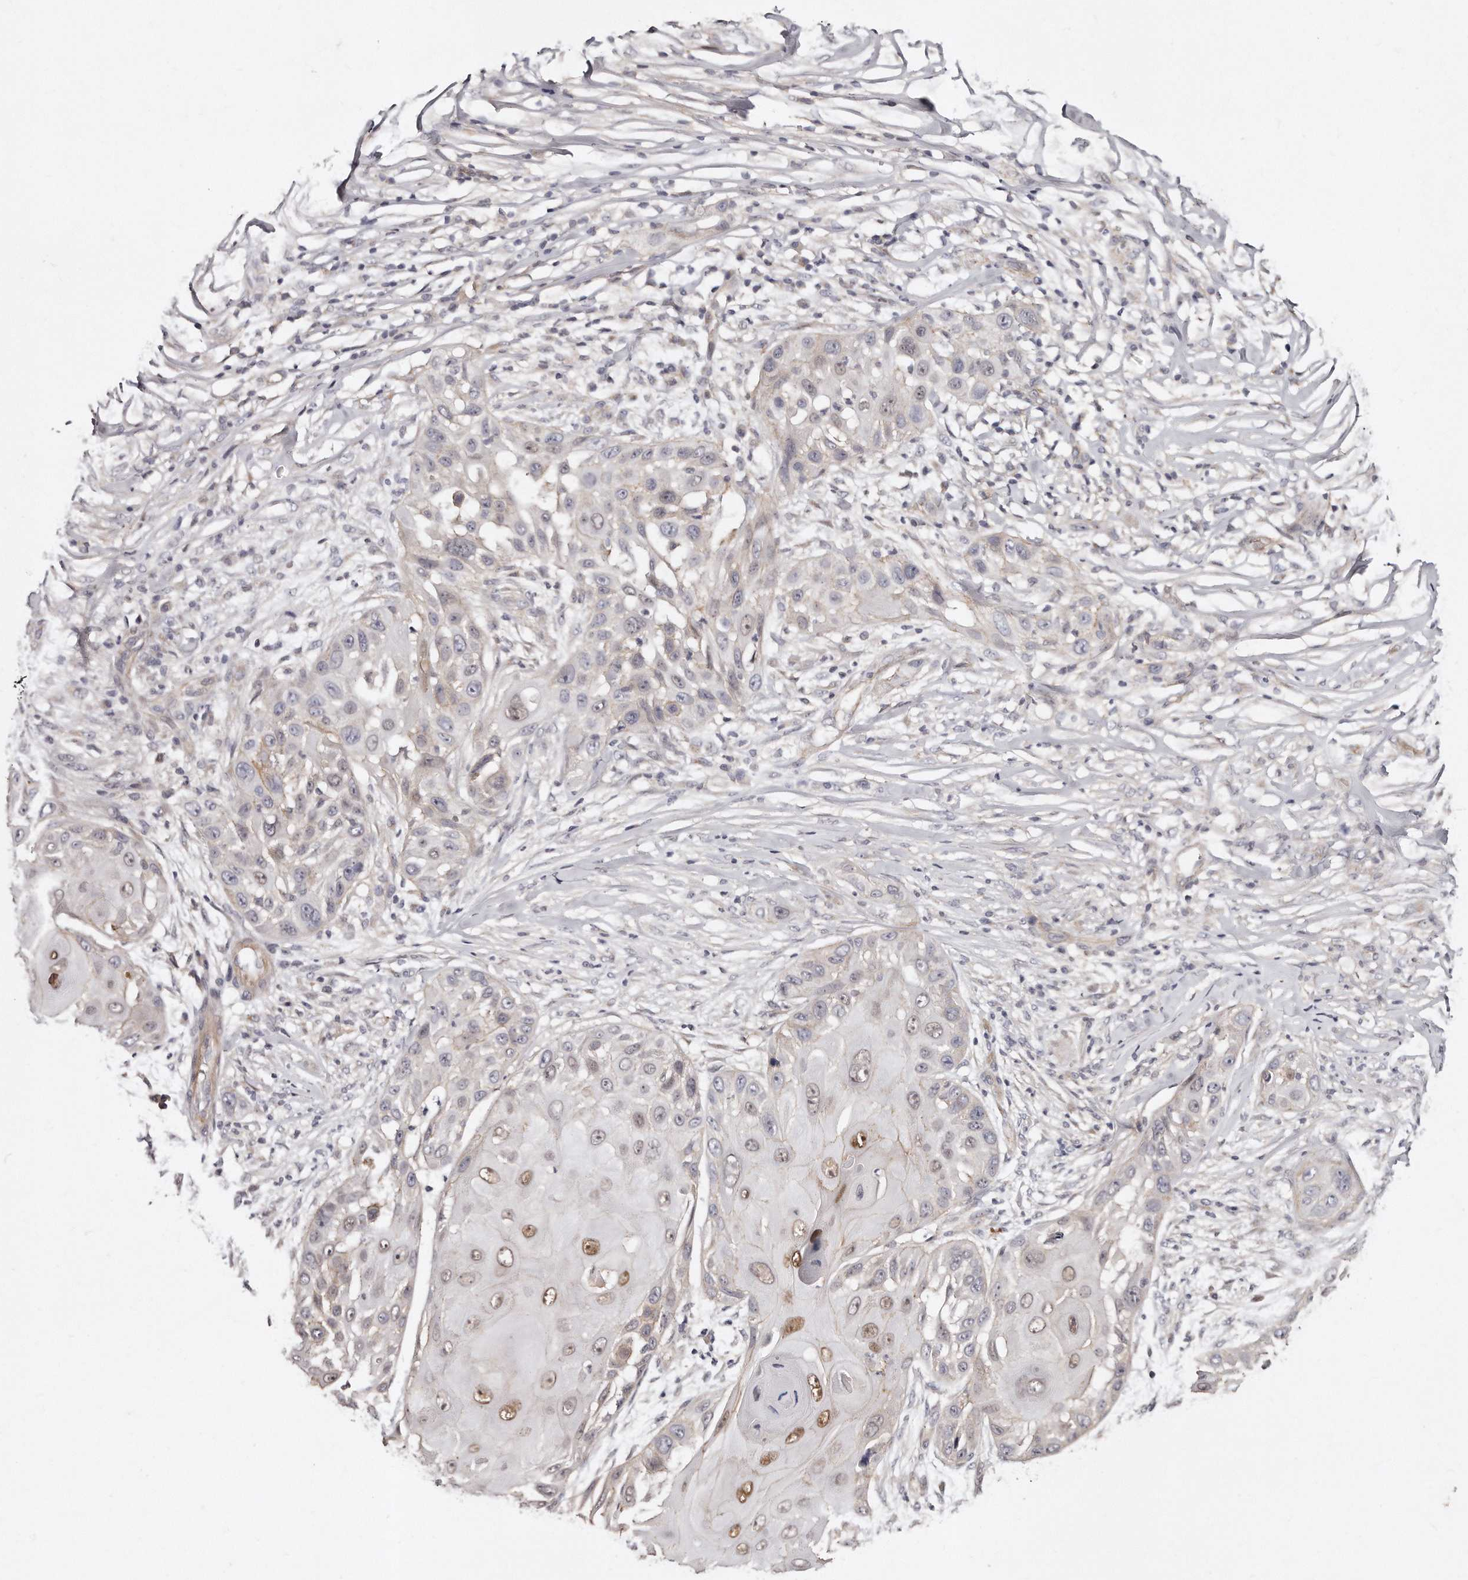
{"staining": {"intensity": "moderate", "quantity": "<25%", "location": "nuclear"}, "tissue": "skin cancer", "cell_type": "Tumor cells", "image_type": "cancer", "snomed": [{"axis": "morphology", "description": "Squamous cell carcinoma, NOS"}, {"axis": "topography", "description": "Skin"}], "caption": "Moderate nuclear expression for a protein is appreciated in approximately <25% of tumor cells of skin cancer using IHC.", "gene": "CASZ1", "patient": {"sex": "female", "age": 44}}